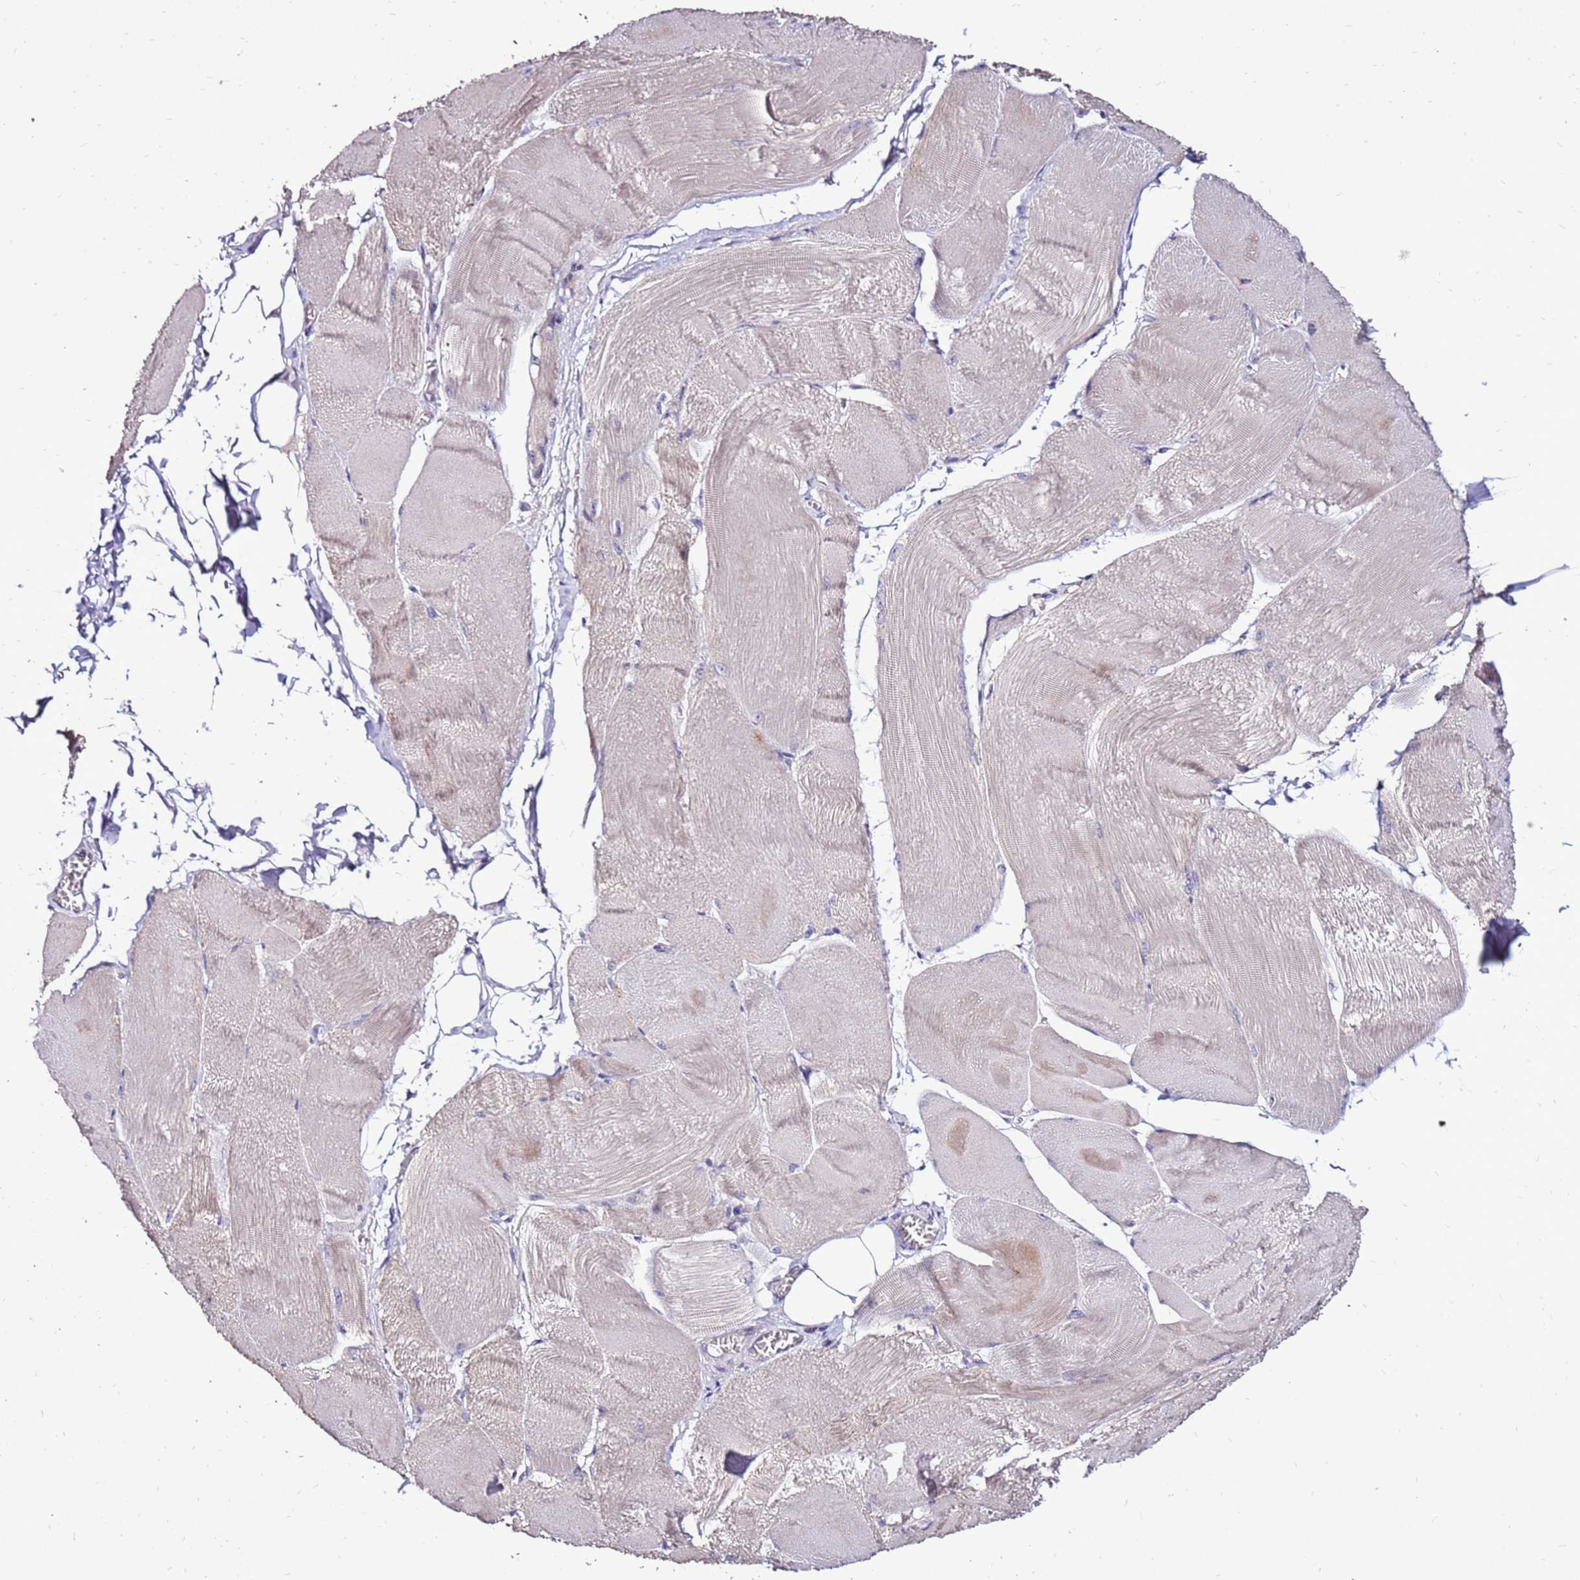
{"staining": {"intensity": "weak", "quantity": "<25%", "location": "cytoplasmic/membranous"}, "tissue": "skeletal muscle", "cell_type": "Myocytes", "image_type": "normal", "snomed": [{"axis": "morphology", "description": "Normal tissue, NOS"}, {"axis": "morphology", "description": "Basal cell carcinoma"}, {"axis": "topography", "description": "Skeletal muscle"}], "caption": "Immunohistochemistry of normal human skeletal muscle demonstrates no positivity in myocytes. (DAB immunohistochemistry with hematoxylin counter stain).", "gene": "SPSB3", "patient": {"sex": "female", "age": 64}}